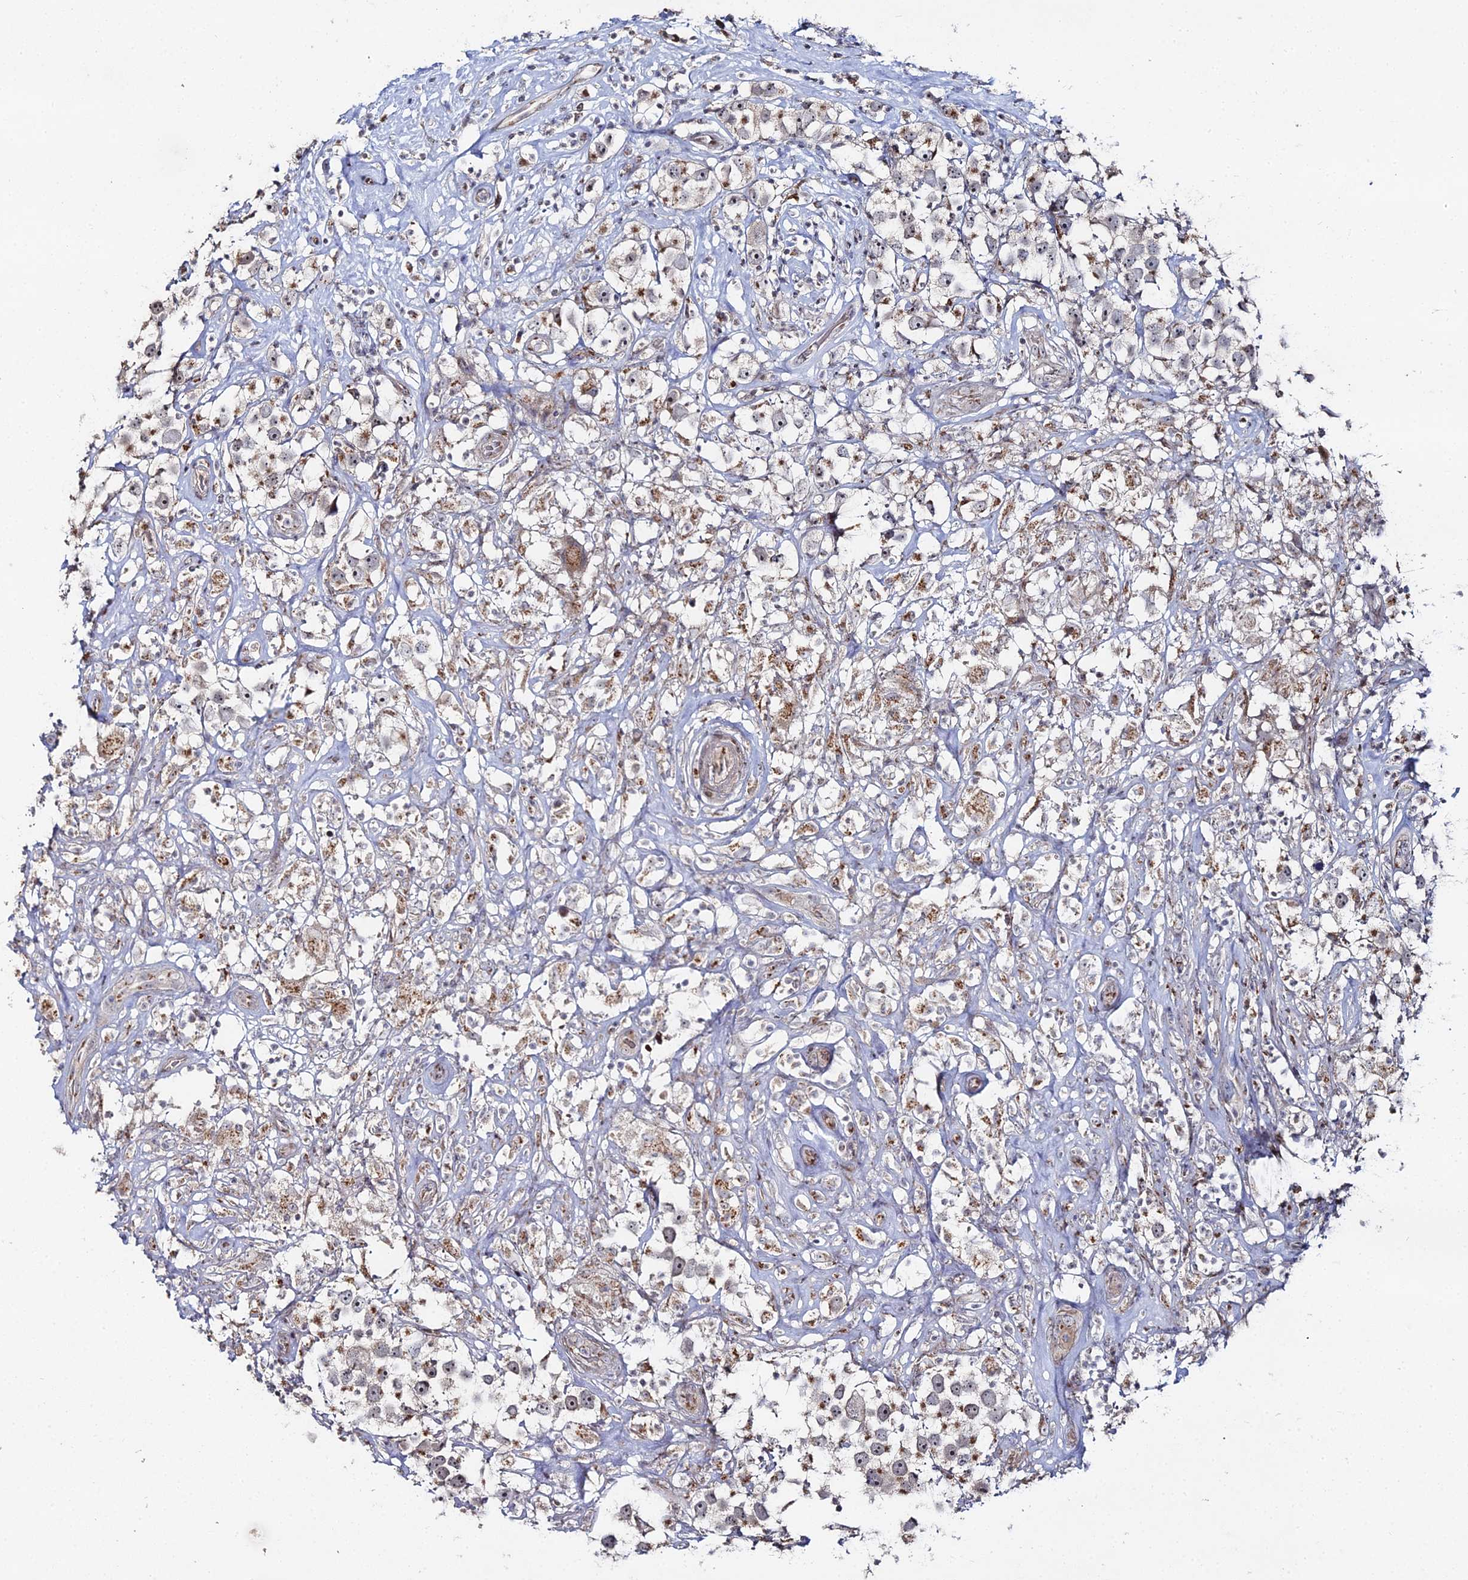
{"staining": {"intensity": "weak", "quantity": "<25%", "location": "cytoplasmic/membranous"}, "tissue": "testis cancer", "cell_type": "Tumor cells", "image_type": "cancer", "snomed": [{"axis": "morphology", "description": "Seminoma, NOS"}, {"axis": "topography", "description": "Testis"}], "caption": "Photomicrograph shows no significant protein positivity in tumor cells of testis cancer. Brightfield microscopy of immunohistochemistry stained with DAB (3,3'-diaminobenzidine) (brown) and hematoxylin (blue), captured at high magnification.", "gene": "SGMS1", "patient": {"sex": "male", "age": 49}}